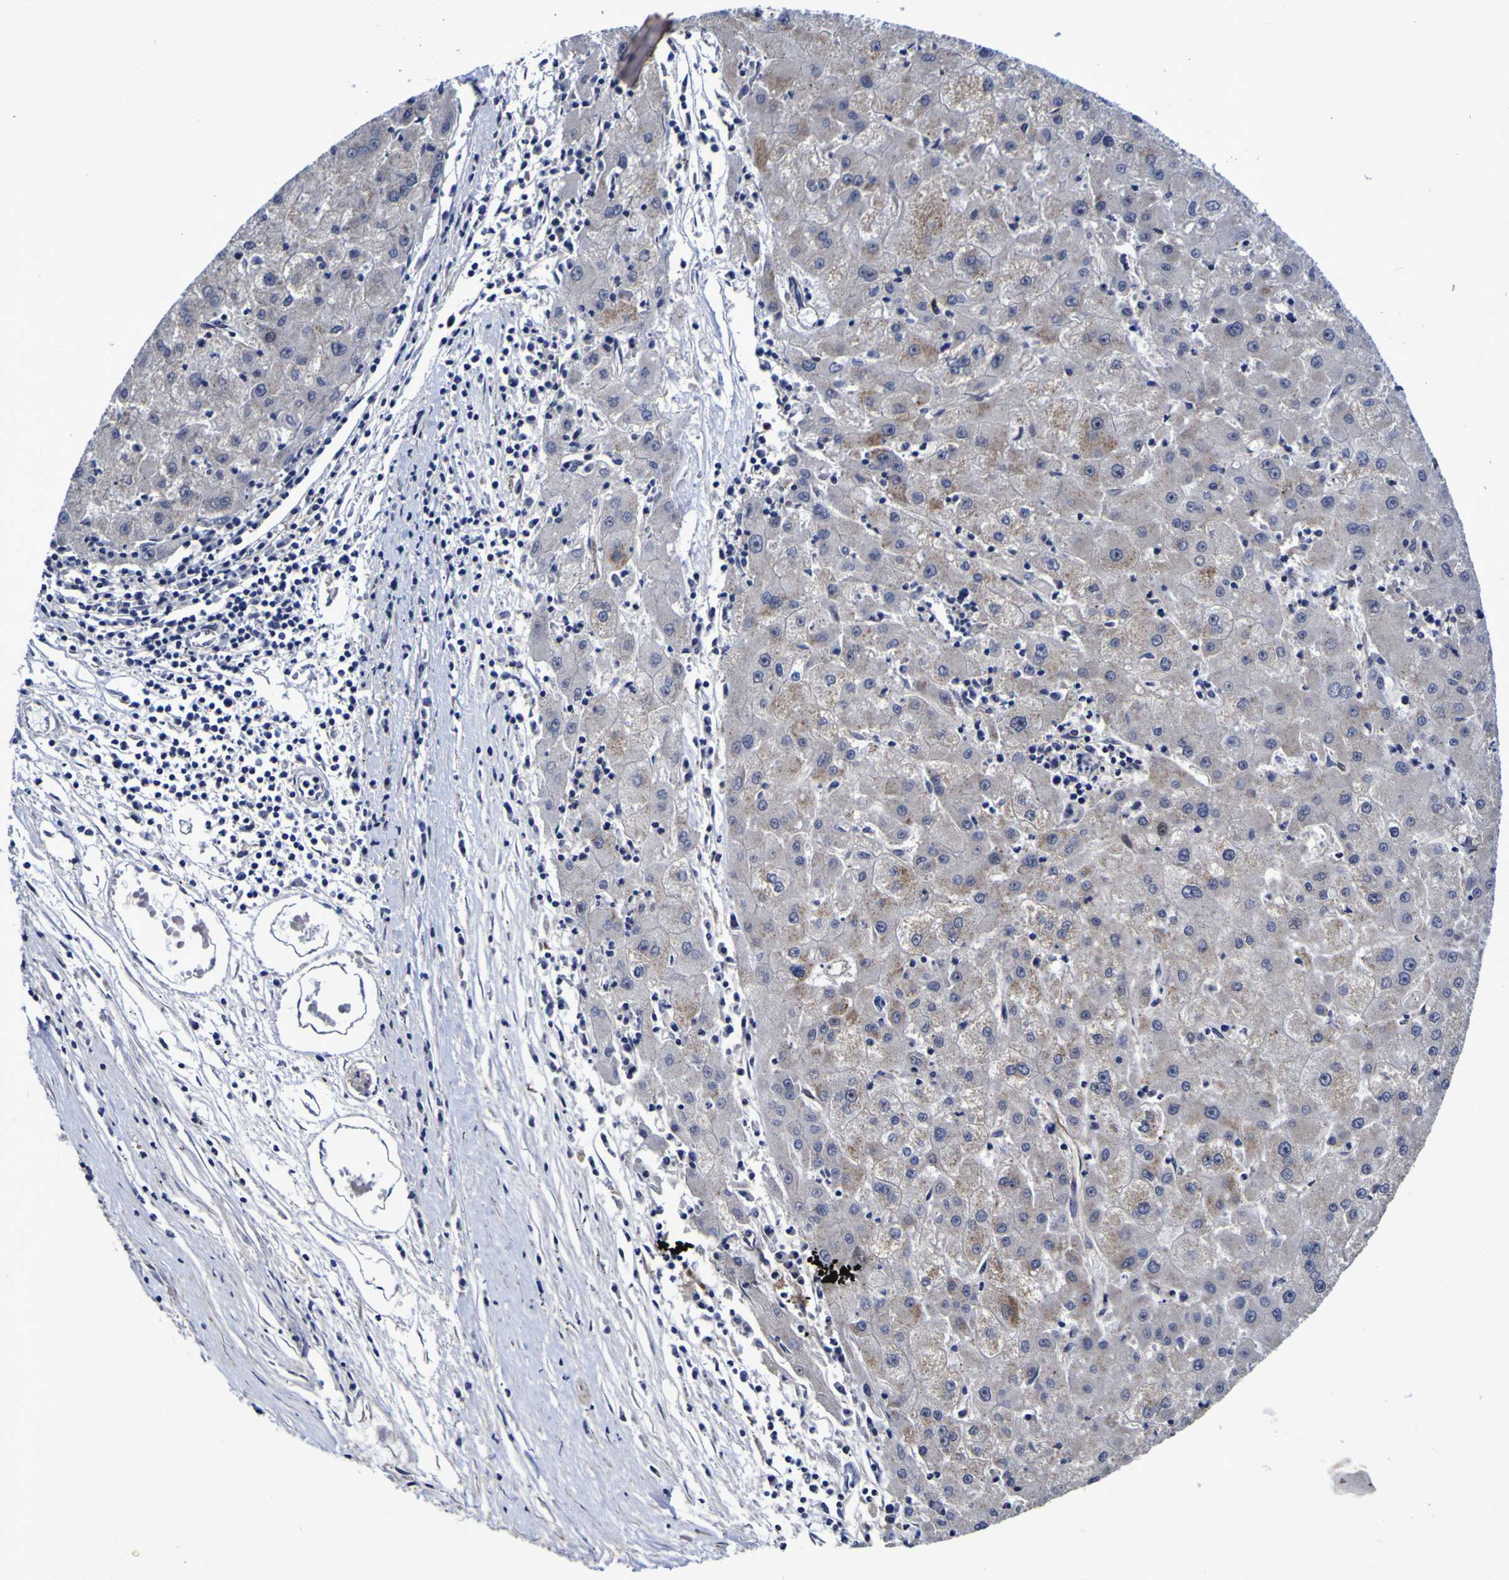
{"staining": {"intensity": "moderate", "quantity": "<25%", "location": "cytoplasmic/membranous"}, "tissue": "liver cancer", "cell_type": "Tumor cells", "image_type": "cancer", "snomed": [{"axis": "morphology", "description": "Carcinoma, Hepatocellular, NOS"}, {"axis": "topography", "description": "Liver"}], "caption": "High-magnification brightfield microscopy of liver cancer (hepatocellular carcinoma) stained with DAB (brown) and counterstained with hematoxylin (blue). tumor cells exhibit moderate cytoplasmic/membranous staining is appreciated in about<25% of cells.", "gene": "MGLL", "patient": {"sex": "male", "age": 72}}